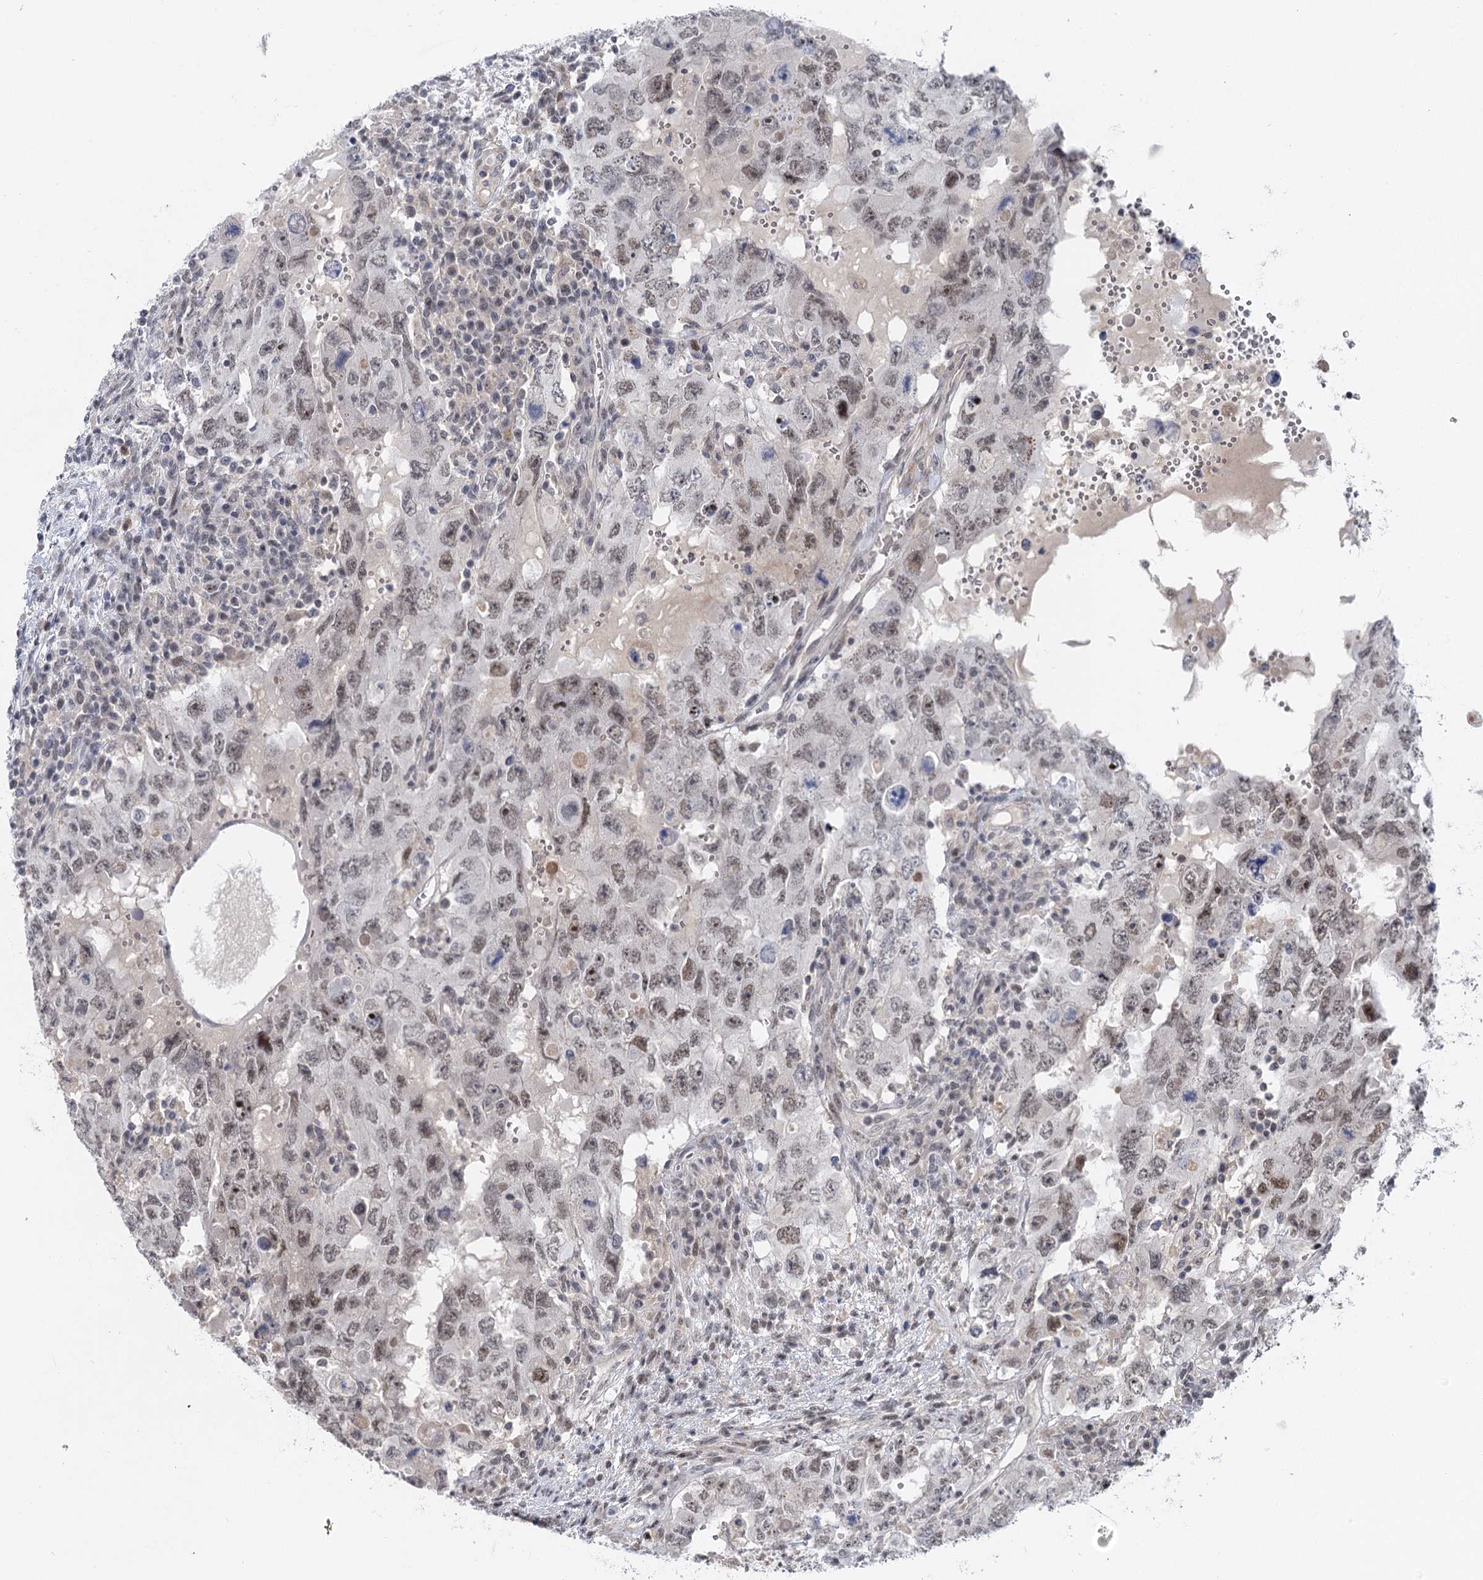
{"staining": {"intensity": "weak", "quantity": "25%-75%", "location": "nuclear"}, "tissue": "testis cancer", "cell_type": "Tumor cells", "image_type": "cancer", "snomed": [{"axis": "morphology", "description": "Carcinoma, Embryonal, NOS"}, {"axis": "topography", "description": "Testis"}], "caption": "A brown stain labels weak nuclear expression of a protein in human testis embryonal carcinoma tumor cells. The protein is stained brown, and the nuclei are stained in blue (DAB (3,3'-diaminobenzidine) IHC with brightfield microscopy, high magnification).", "gene": "IL11RA", "patient": {"sex": "male", "age": 26}}